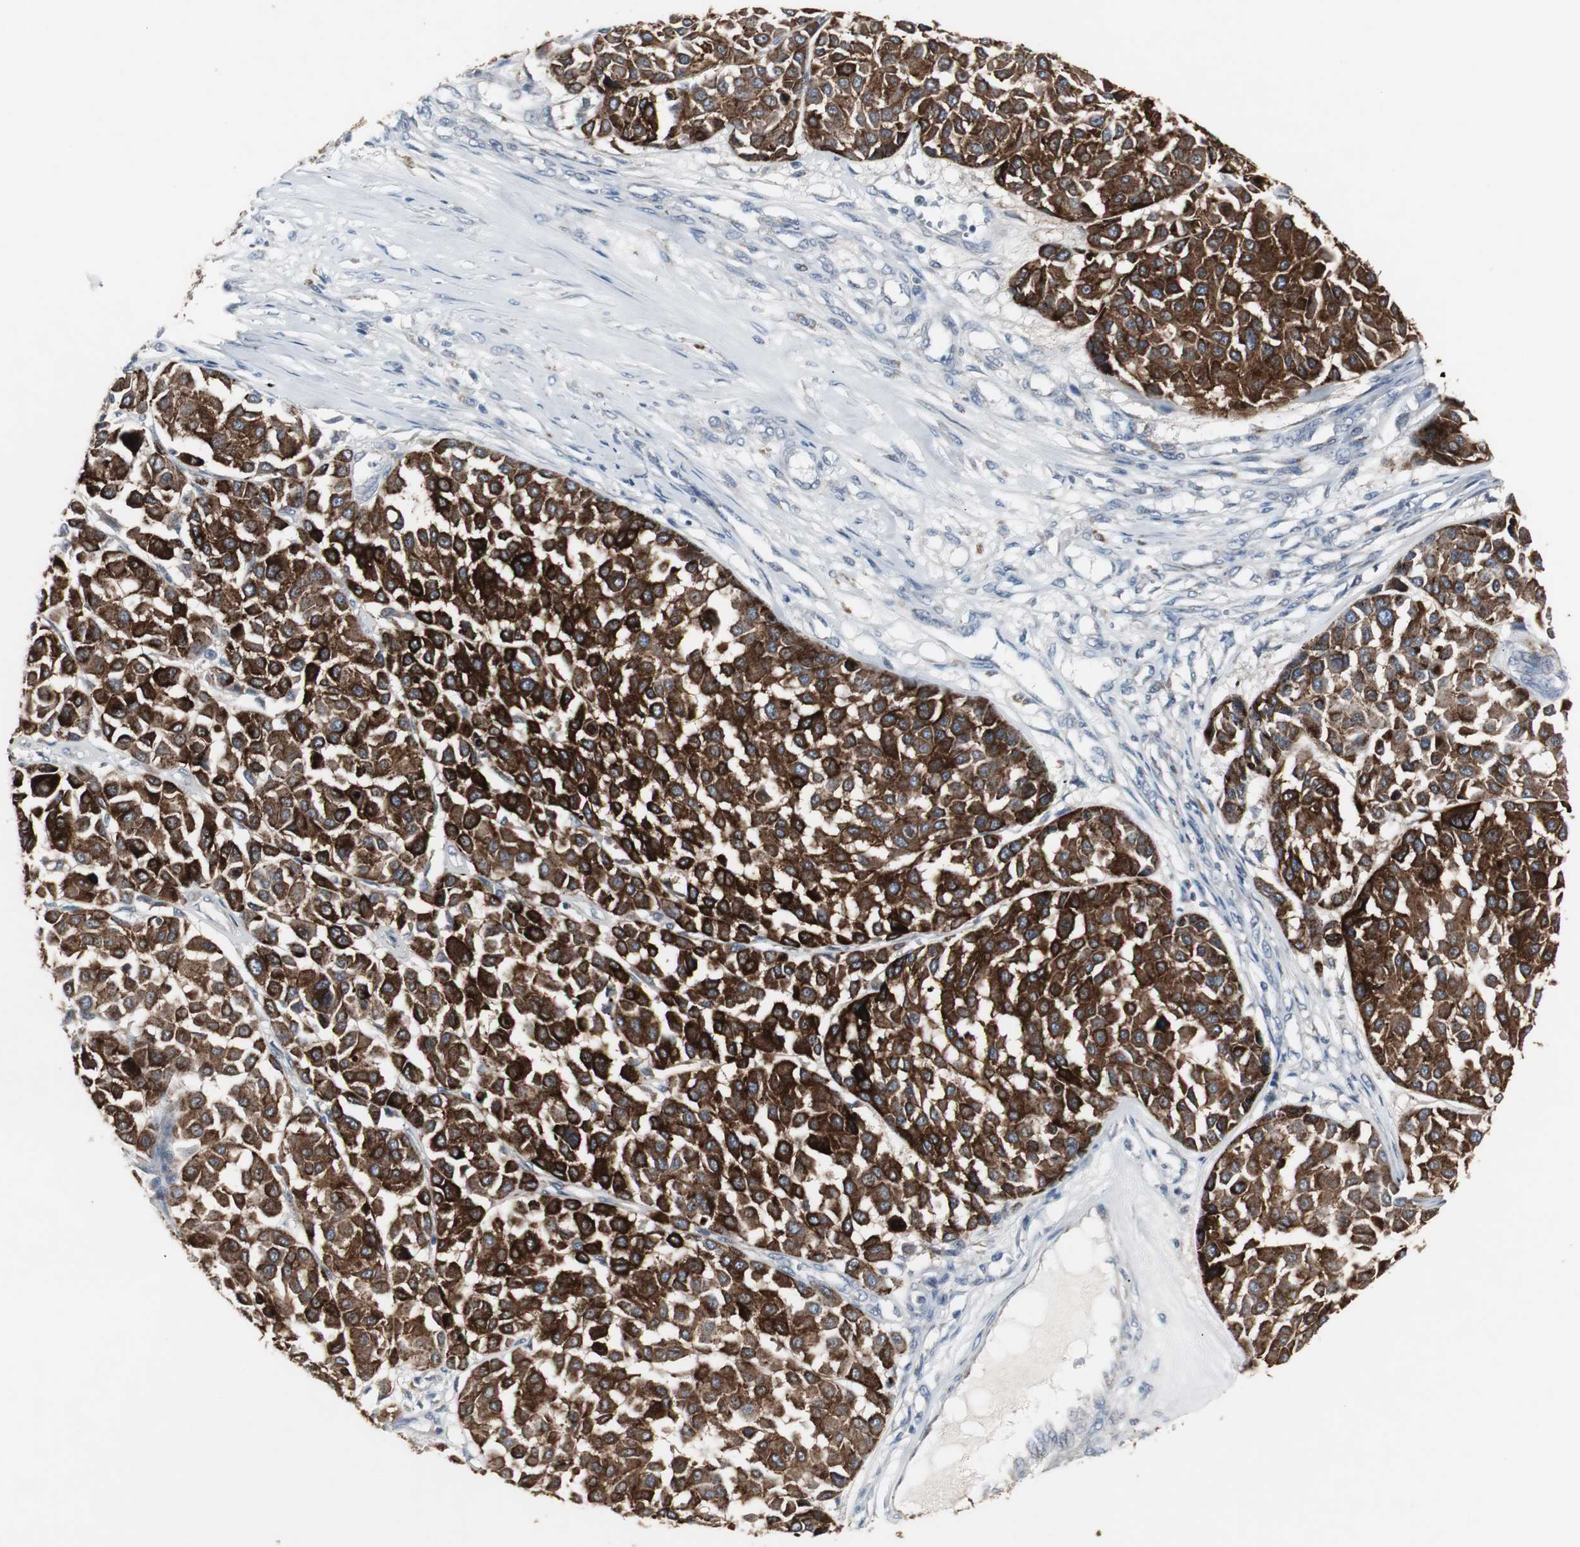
{"staining": {"intensity": "strong", "quantity": ">75%", "location": "cytoplasmic/membranous"}, "tissue": "melanoma", "cell_type": "Tumor cells", "image_type": "cancer", "snomed": [{"axis": "morphology", "description": "Malignant melanoma, Metastatic site"}, {"axis": "topography", "description": "Soft tissue"}], "caption": "Malignant melanoma (metastatic site) stained with a brown dye demonstrates strong cytoplasmic/membranous positive positivity in about >75% of tumor cells.", "gene": "GBA1", "patient": {"sex": "male", "age": 41}}